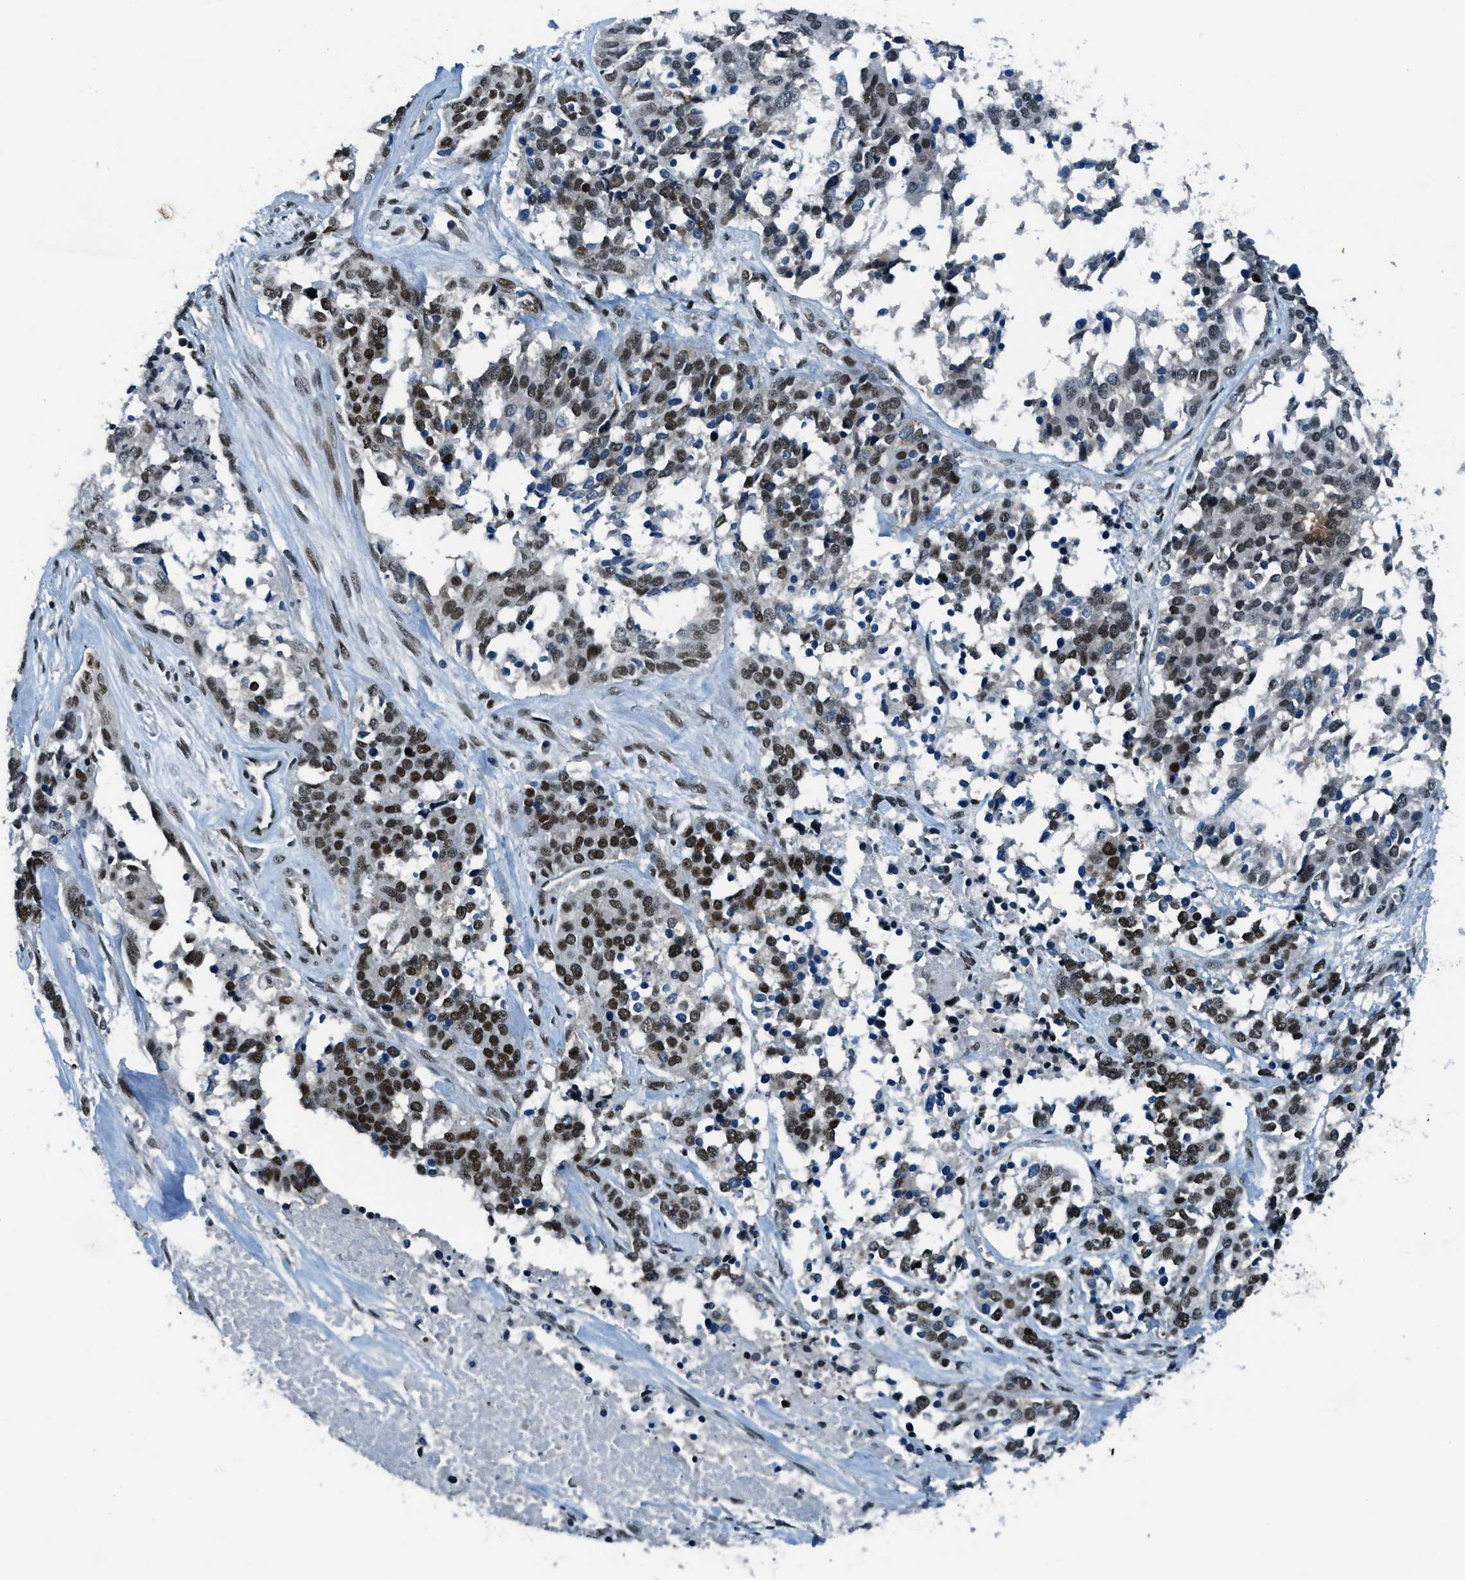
{"staining": {"intensity": "strong", "quantity": "25%-75%", "location": "nuclear"}, "tissue": "ovarian cancer", "cell_type": "Tumor cells", "image_type": "cancer", "snomed": [{"axis": "morphology", "description": "Cystadenocarcinoma, serous, NOS"}, {"axis": "topography", "description": "Ovary"}], "caption": "IHC of human ovarian serous cystadenocarcinoma demonstrates high levels of strong nuclear positivity in approximately 25%-75% of tumor cells.", "gene": "KLF6", "patient": {"sex": "female", "age": 44}}